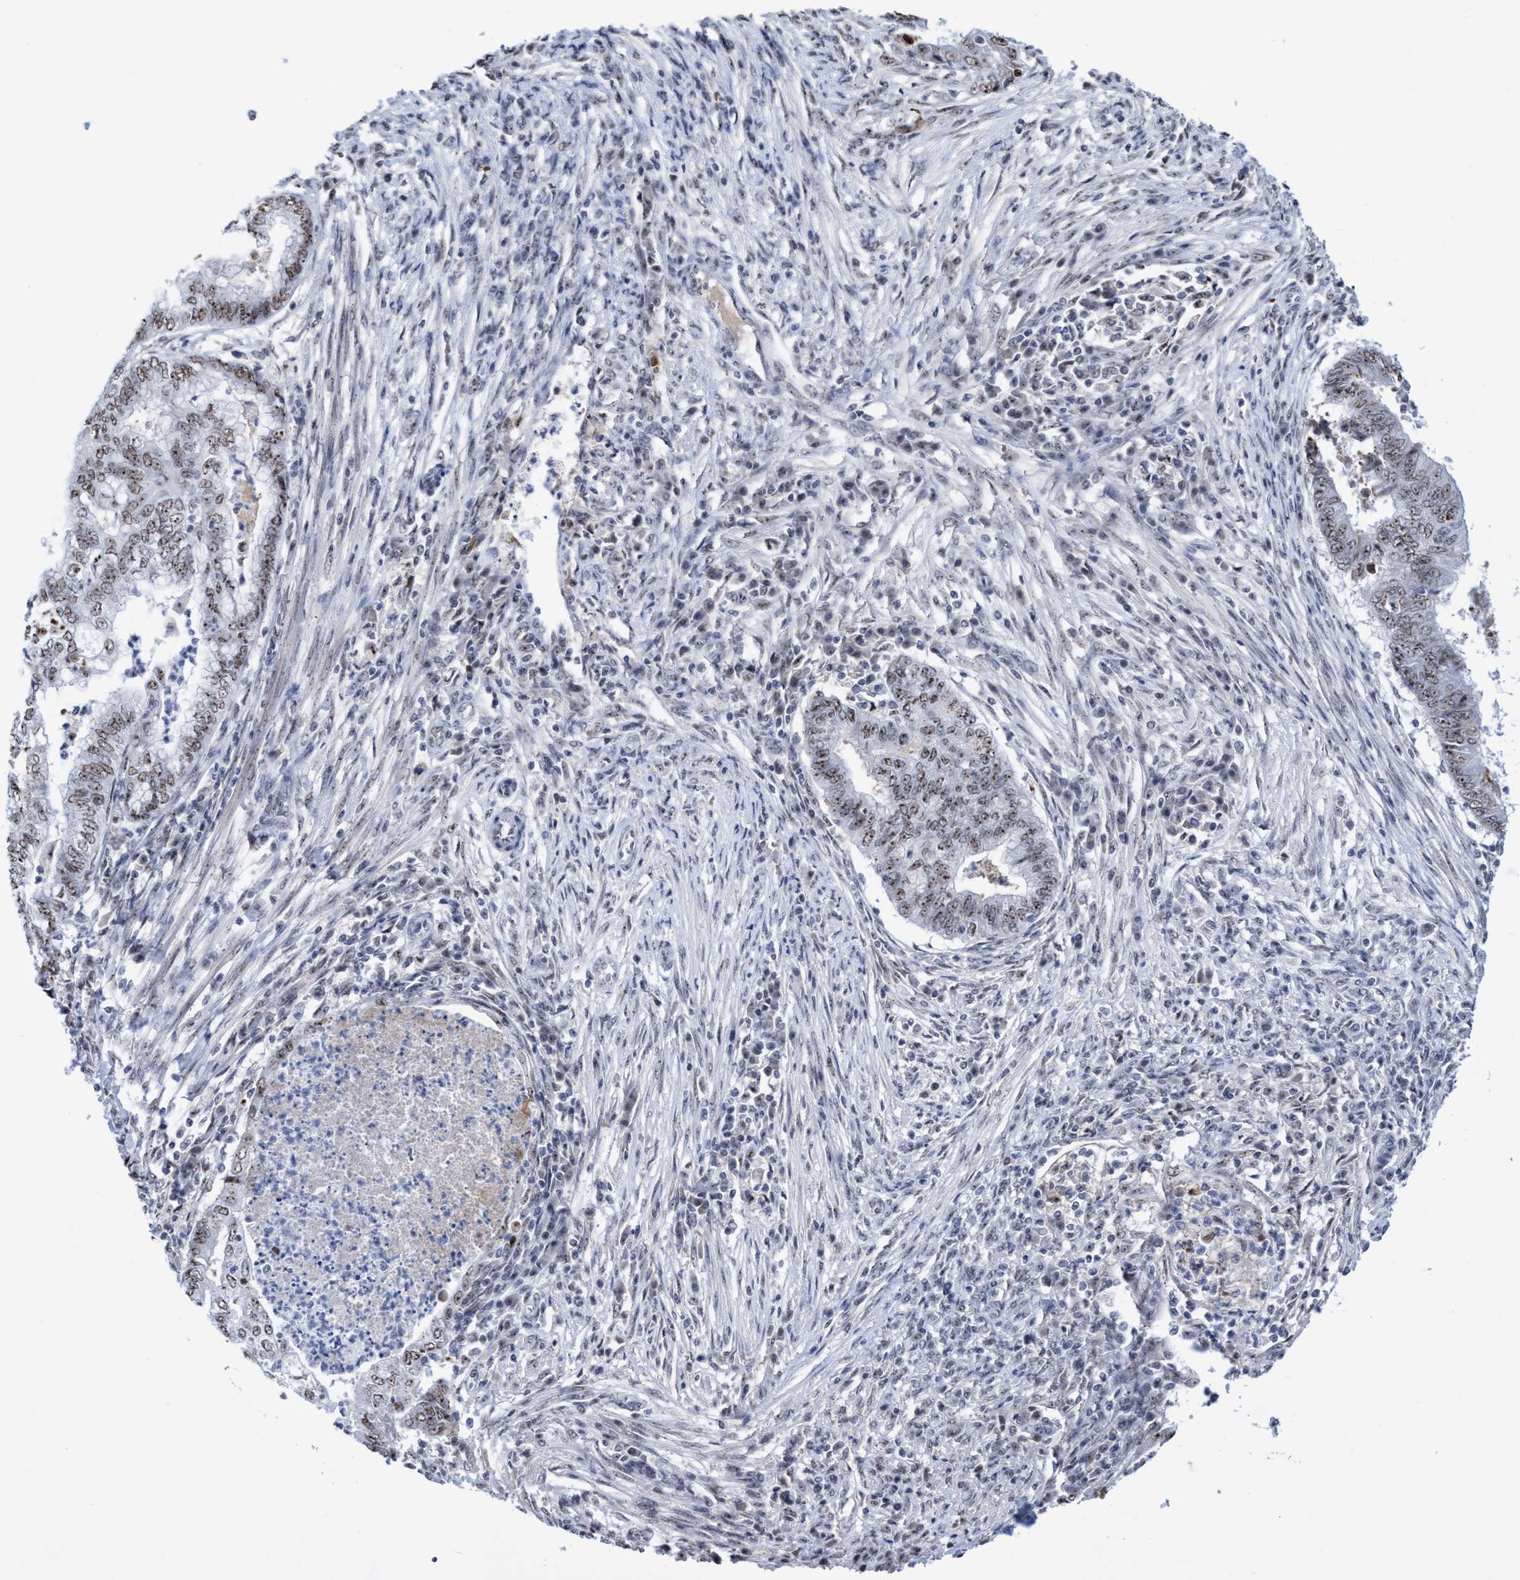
{"staining": {"intensity": "moderate", "quantity": ">75%", "location": "nuclear"}, "tissue": "endometrial cancer", "cell_type": "Tumor cells", "image_type": "cancer", "snomed": [{"axis": "morphology", "description": "Polyp, NOS"}, {"axis": "morphology", "description": "Adenocarcinoma, NOS"}, {"axis": "morphology", "description": "Adenoma, NOS"}, {"axis": "topography", "description": "Endometrium"}], "caption": "High-magnification brightfield microscopy of endometrial adenocarcinoma stained with DAB (3,3'-diaminobenzidine) (brown) and counterstained with hematoxylin (blue). tumor cells exhibit moderate nuclear positivity is appreciated in about>75% of cells. The staining was performed using DAB to visualize the protein expression in brown, while the nuclei were stained in blue with hematoxylin (Magnification: 20x).", "gene": "EFCAB10", "patient": {"sex": "female", "age": 79}}